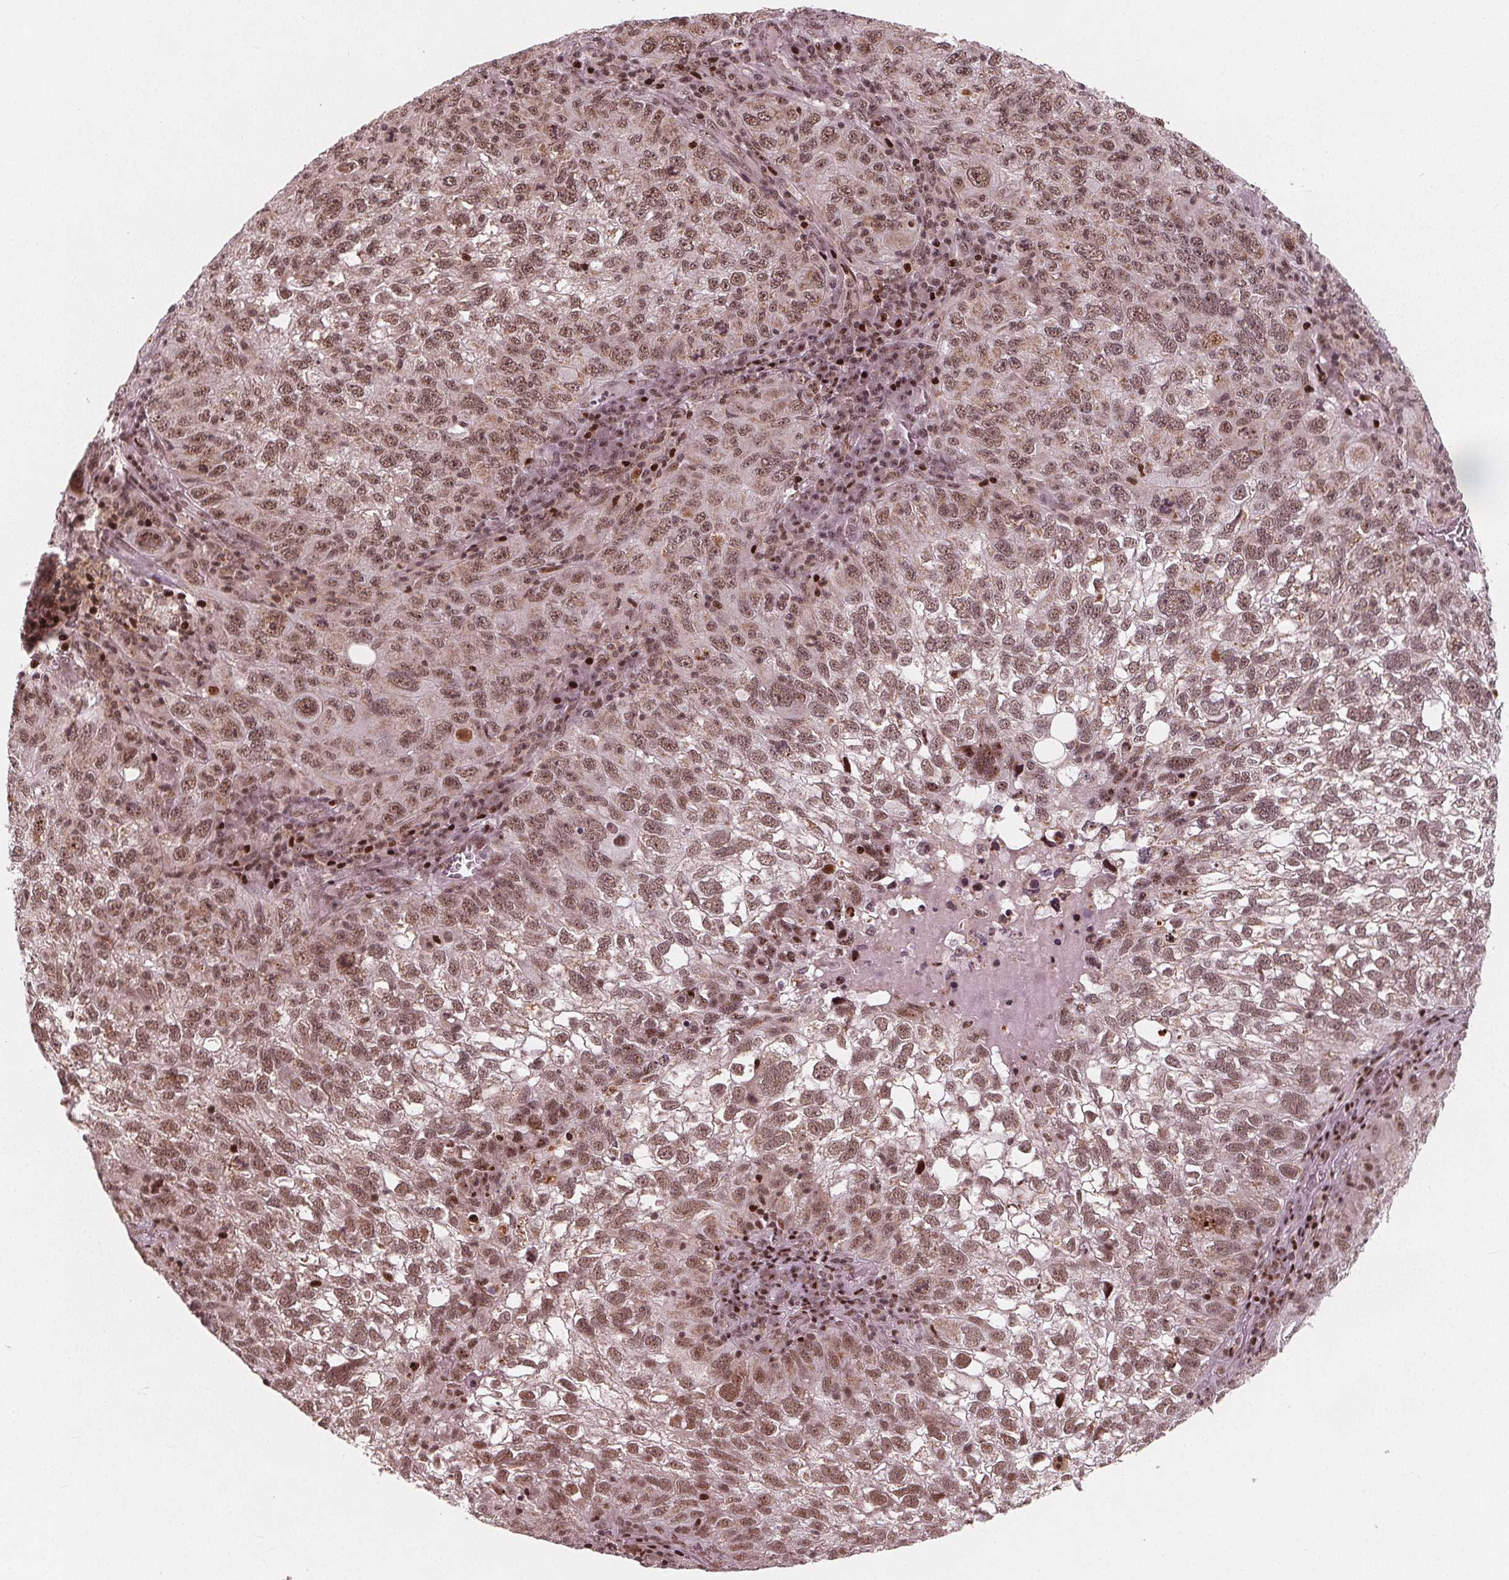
{"staining": {"intensity": "moderate", "quantity": ">75%", "location": "nuclear"}, "tissue": "cervical cancer", "cell_type": "Tumor cells", "image_type": "cancer", "snomed": [{"axis": "morphology", "description": "Squamous cell carcinoma, NOS"}, {"axis": "topography", "description": "Cervix"}], "caption": "Moderate nuclear positivity for a protein is identified in approximately >75% of tumor cells of cervical squamous cell carcinoma using IHC.", "gene": "SNRNP35", "patient": {"sex": "female", "age": 55}}